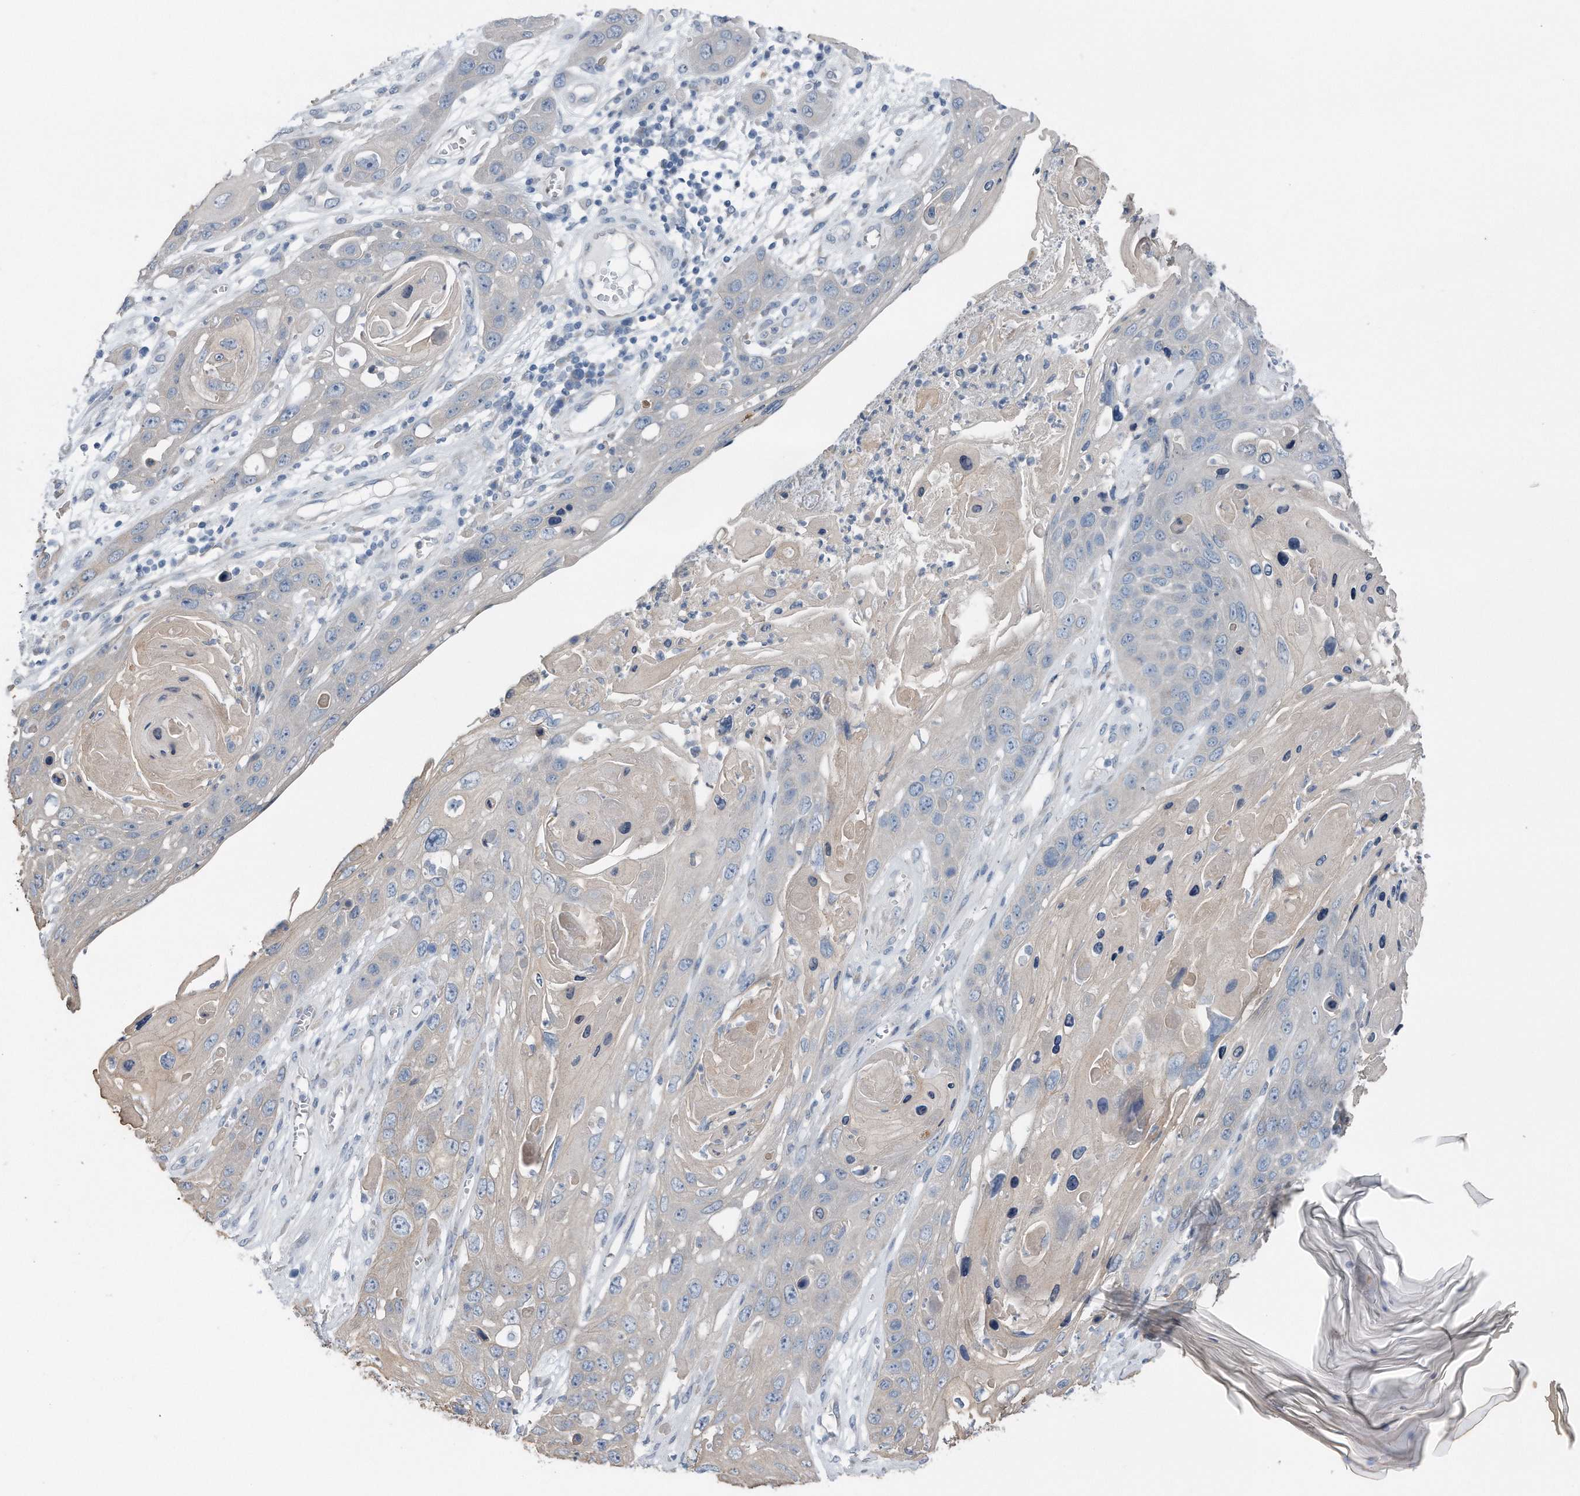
{"staining": {"intensity": "negative", "quantity": "none", "location": "none"}, "tissue": "skin cancer", "cell_type": "Tumor cells", "image_type": "cancer", "snomed": [{"axis": "morphology", "description": "Squamous cell carcinoma, NOS"}, {"axis": "topography", "description": "Skin"}], "caption": "IHC histopathology image of skin cancer (squamous cell carcinoma) stained for a protein (brown), which exhibits no staining in tumor cells.", "gene": "YRDC", "patient": {"sex": "male", "age": 55}}